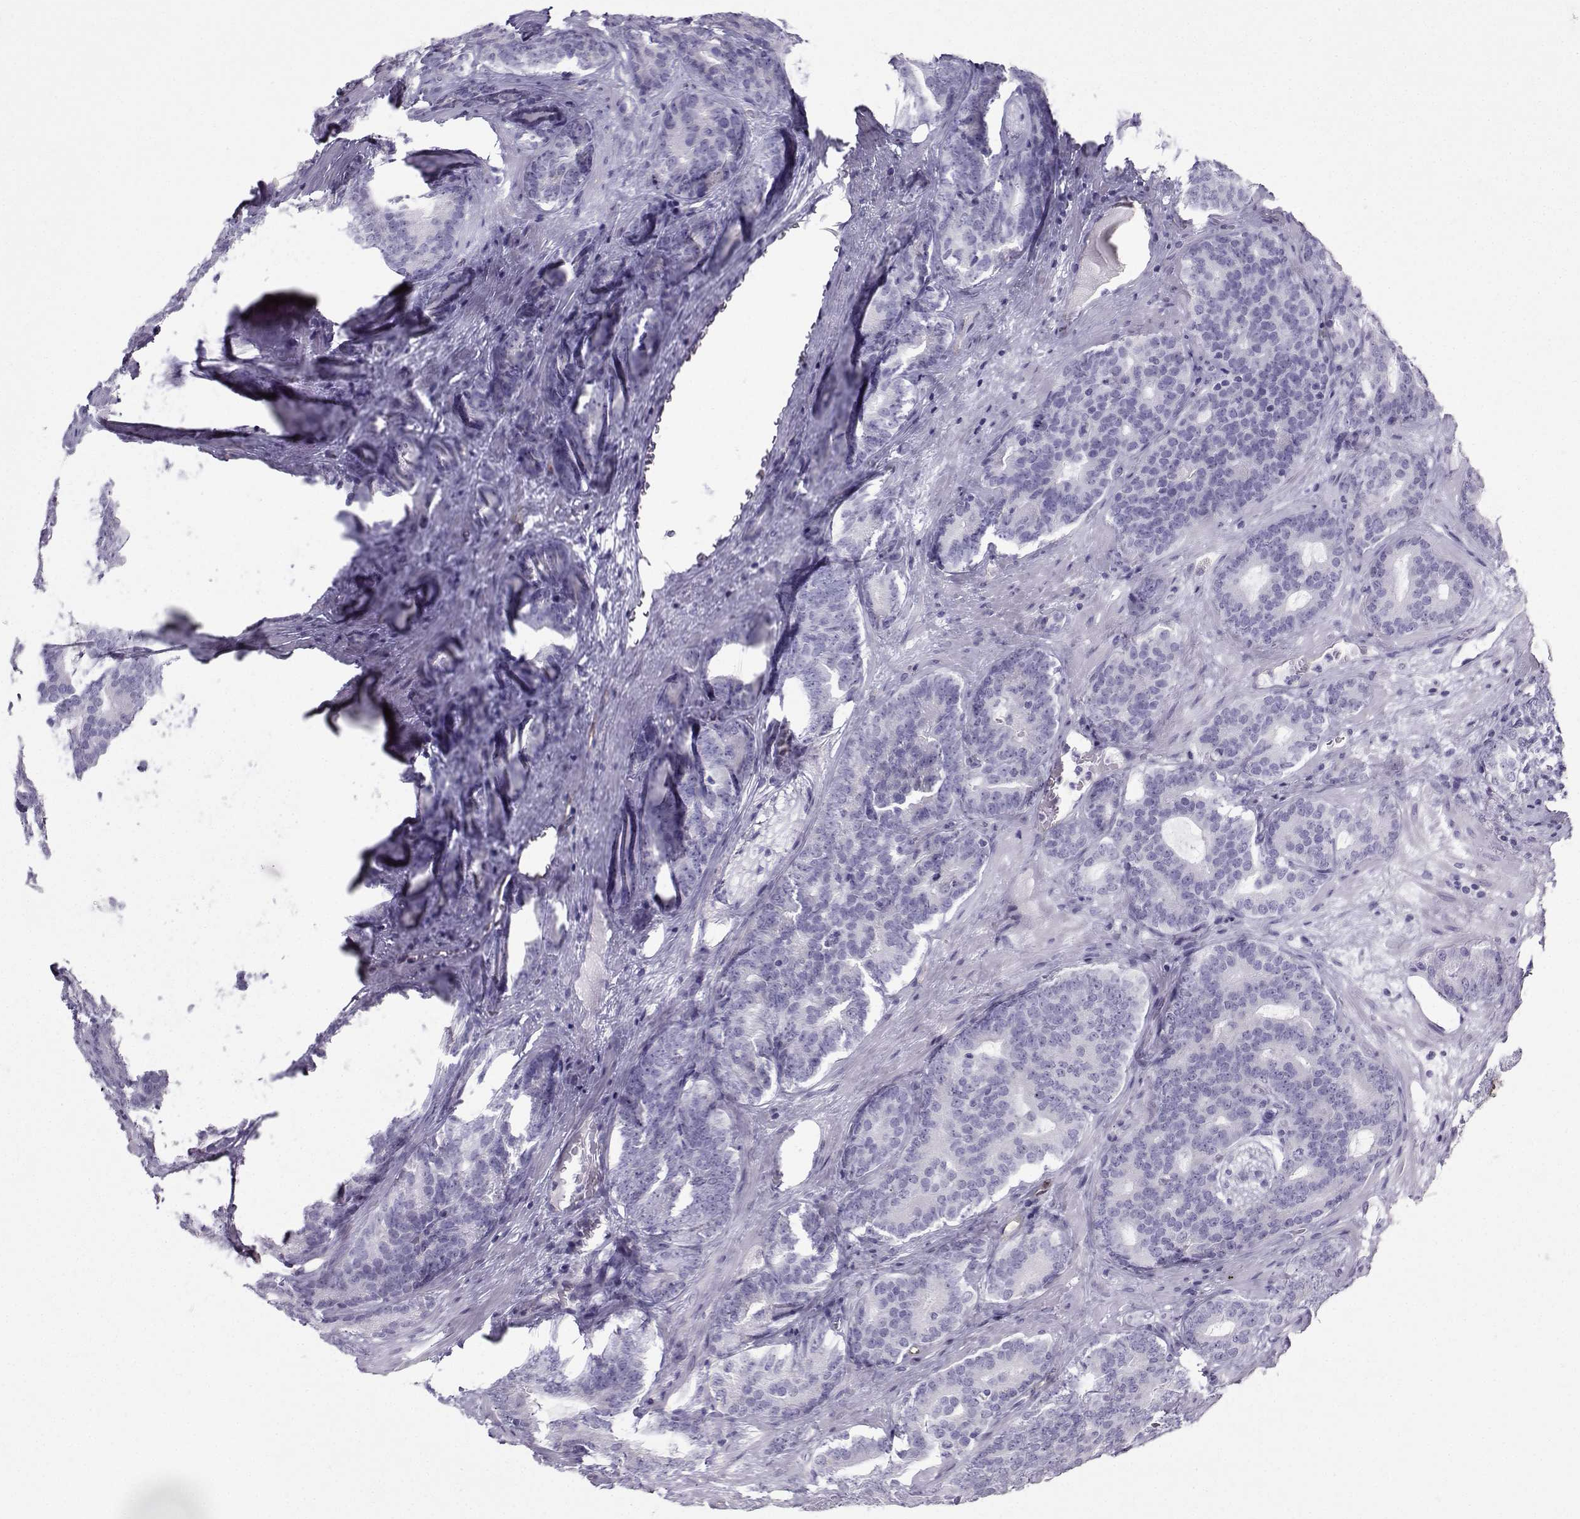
{"staining": {"intensity": "negative", "quantity": "none", "location": "none"}, "tissue": "prostate cancer", "cell_type": "Tumor cells", "image_type": "cancer", "snomed": [{"axis": "morphology", "description": "Adenocarcinoma, NOS"}, {"axis": "topography", "description": "Prostate"}], "caption": "High magnification brightfield microscopy of prostate adenocarcinoma stained with DAB (3,3'-diaminobenzidine) (brown) and counterstained with hematoxylin (blue): tumor cells show no significant staining.", "gene": "IQCD", "patient": {"sex": "male", "age": 71}}